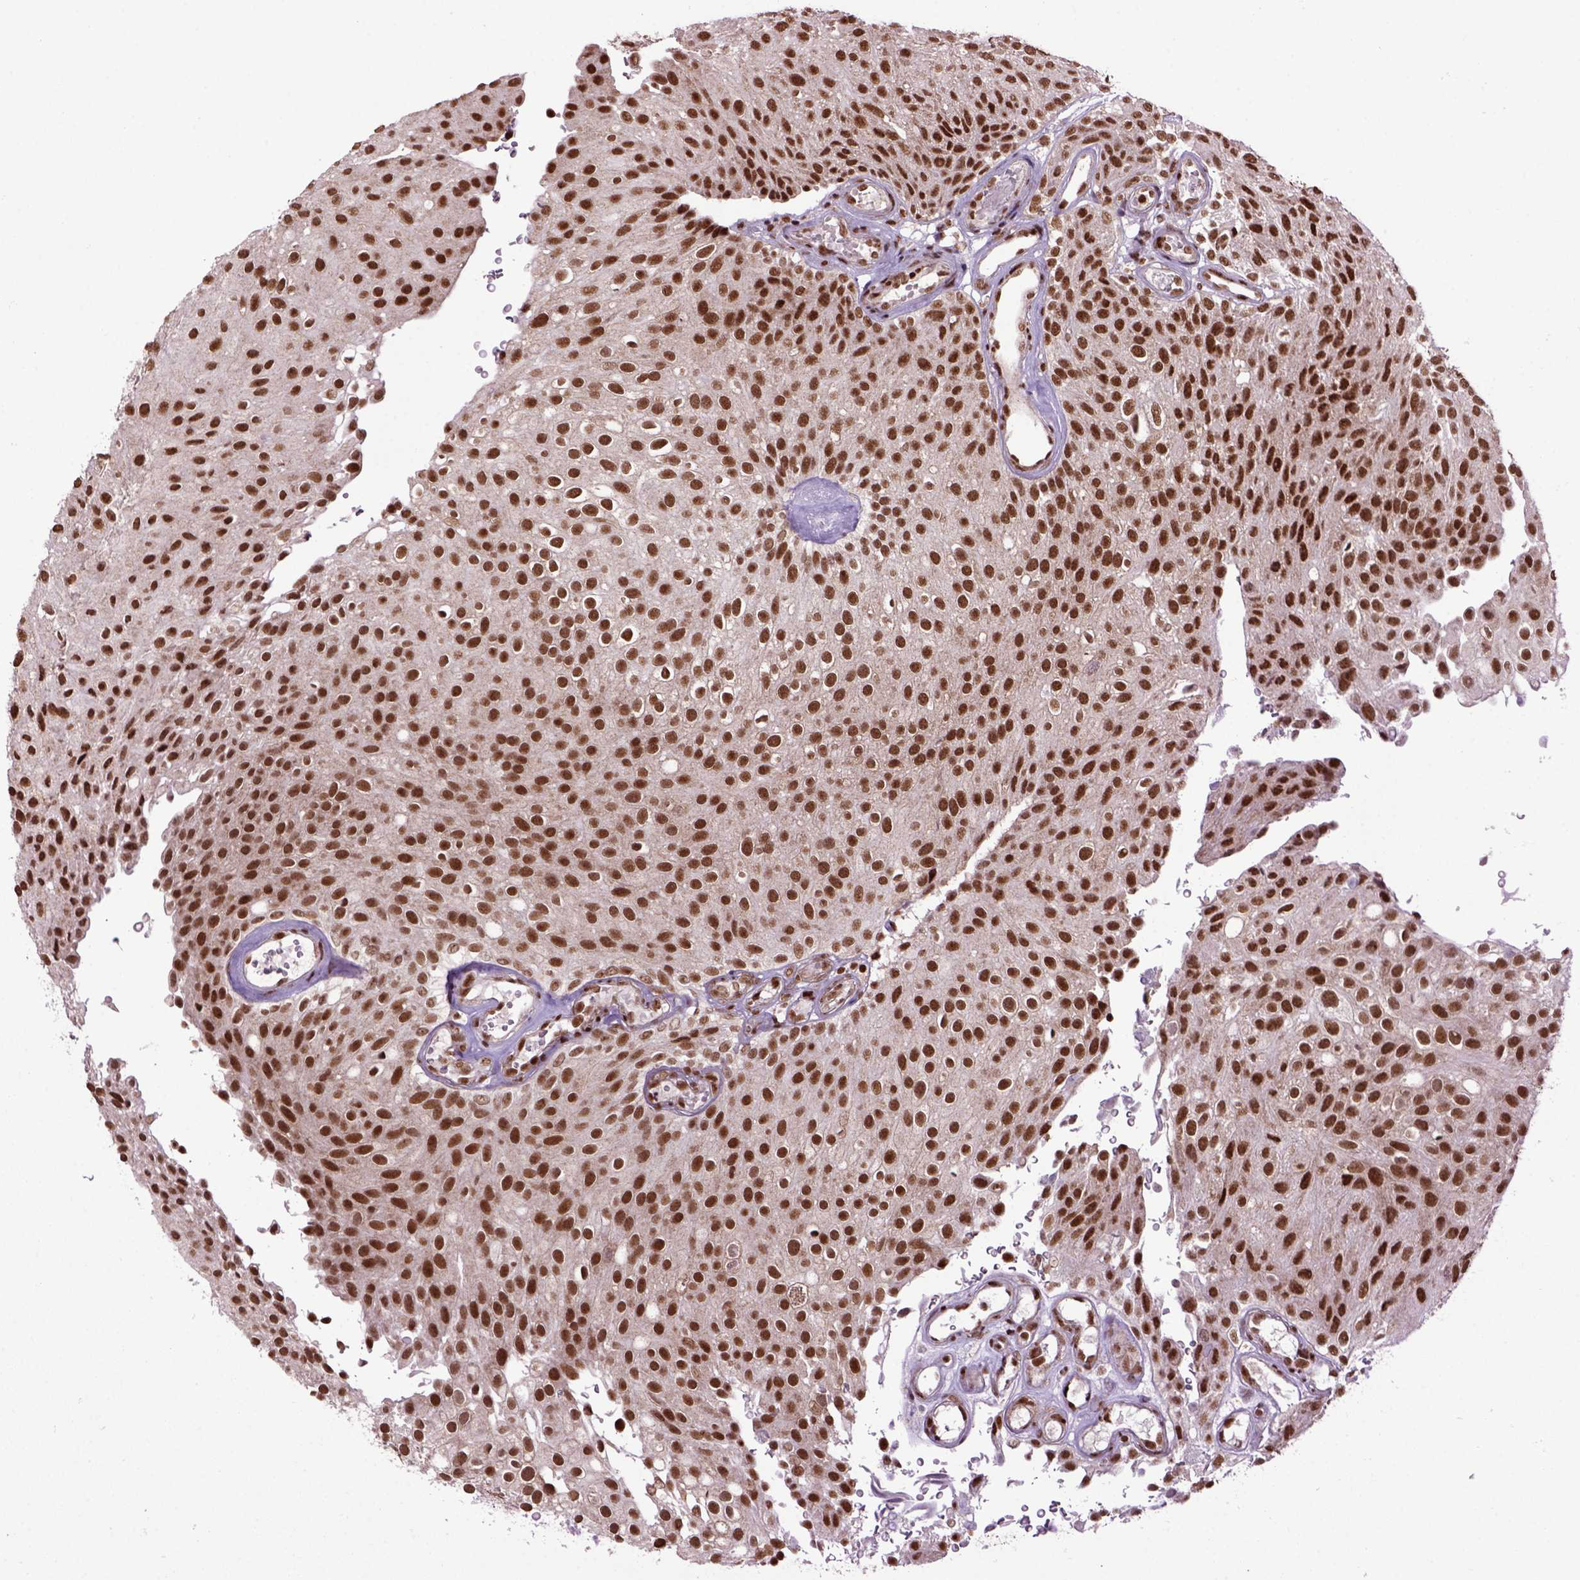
{"staining": {"intensity": "strong", "quantity": ">75%", "location": "nuclear"}, "tissue": "urothelial cancer", "cell_type": "Tumor cells", "image_type": "cancer", "snomed": [{"axis": "morphology", "description": "Urothelial carcinoma, Low grade"}, {"axis": "topography", "description": "Urinary bladder"}], "caption": "Immunohistochemical staining of urothelial cancer reveals strong nuclear protein staining in approximately >75% of tumor cells.", "gene": "CELF1", "patient": {"sex": "male", "age": 78}}